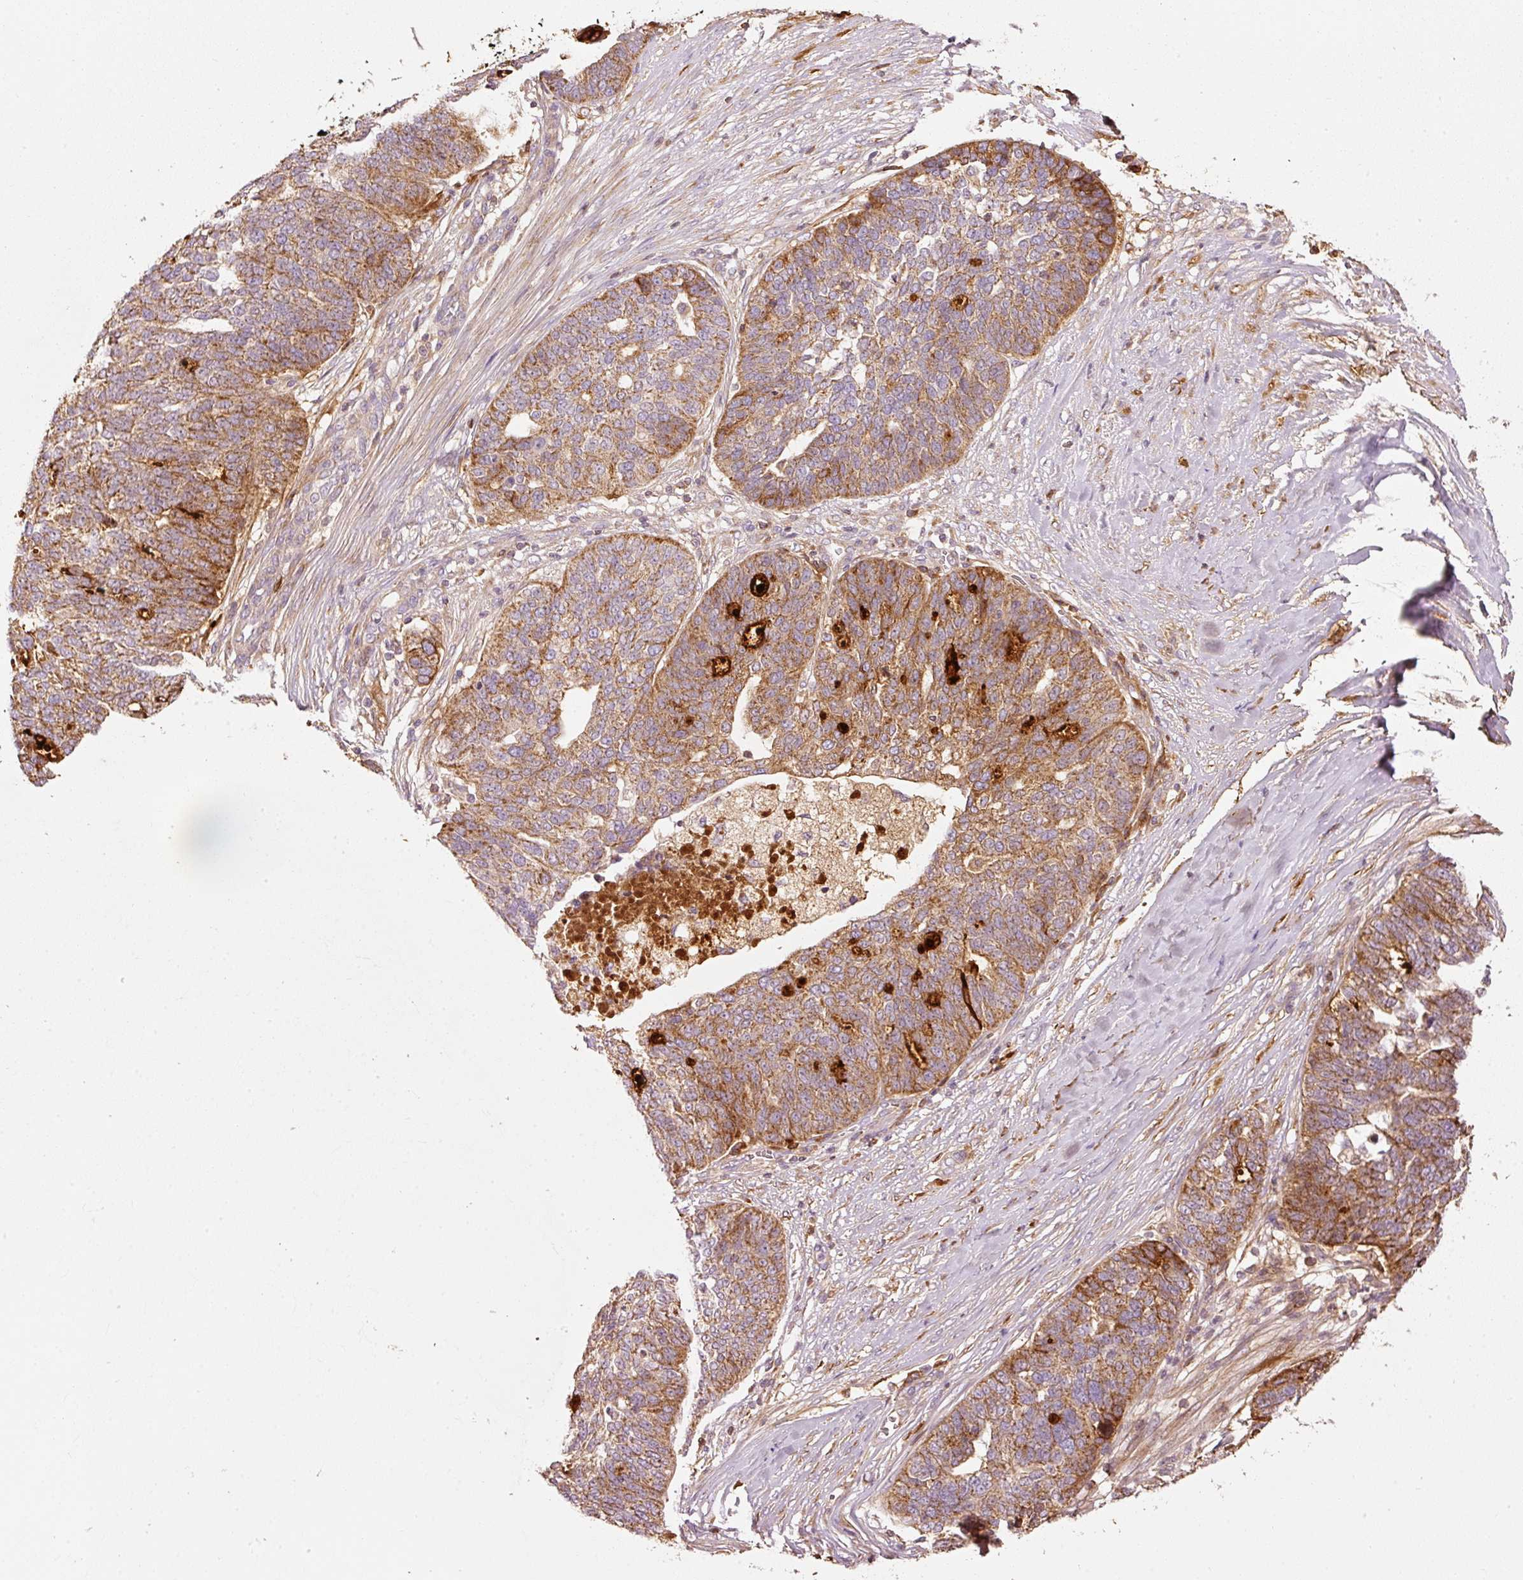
{"staining": {"intensity": "moderate", "quantity": ">75%", "location": "cytoplasmic/membranous"}, "tissue": "ovarian cancer", "cell_type": "Tumor cells", "image_type": "cancer", "snomed": [{"axis": "morphology", "description": "Cystadenocarcinoma, serous, NOS"}, {"axis": "topography", "description": "Ovary"}], "caption": "An immunohistochemistry (IHC) histopathology image of neoplastic tissue is shown. Protein staining in brown shows moderate cytoplasmic/membranous positivity in ovarian cancer (serous cystadenocarcinoma) within tumor cells.", "gene": "SERPING1", "patient": {"sex": "female", "age": 59}}